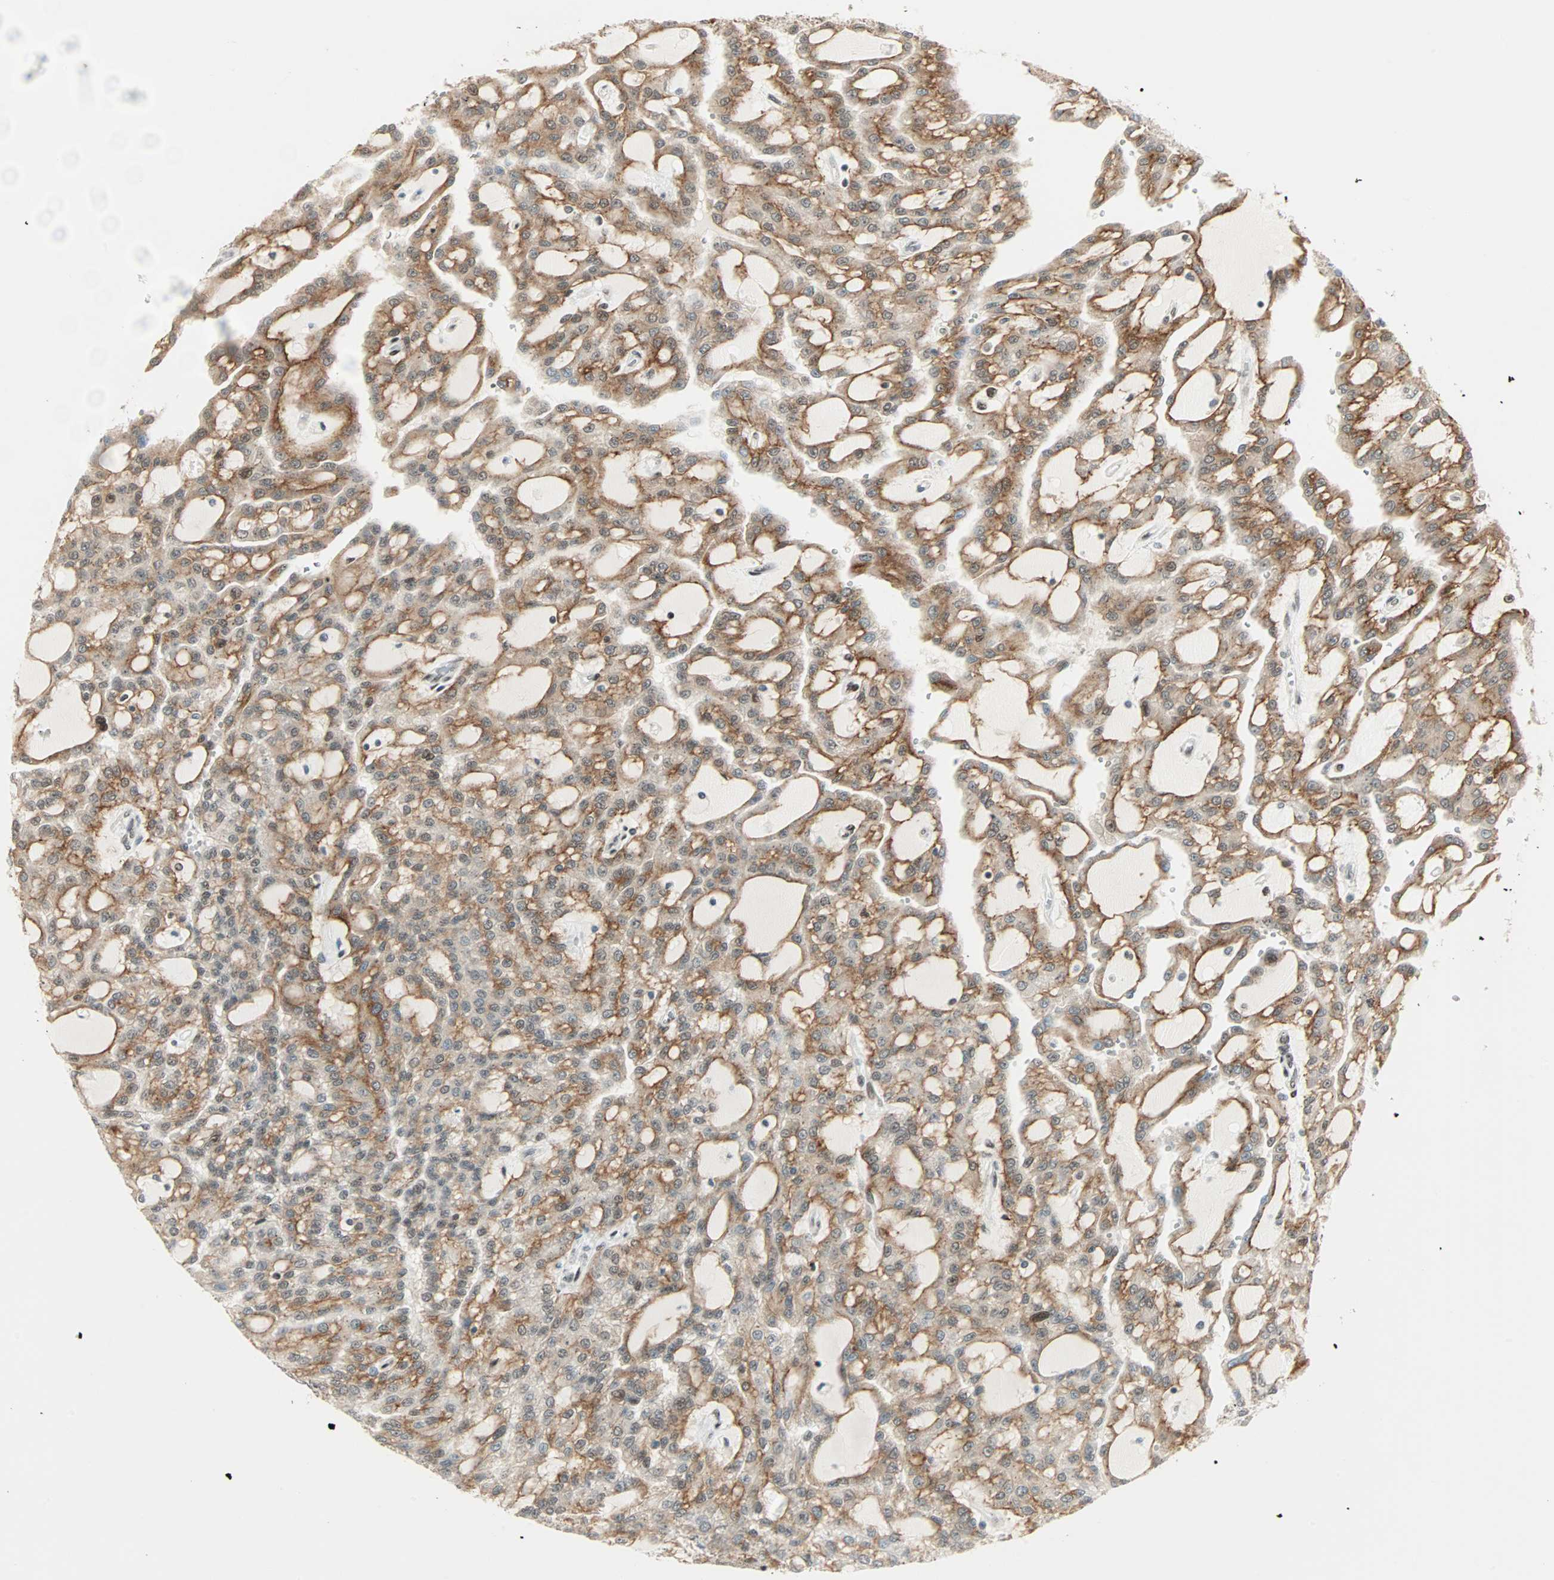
{"staining": {"intensity": "moderate", "quantity": ">75%", "location": "cytoplasmic/membranous"}, "tissue": "renal cancer", "cell_type": "Tumor cells", "image_type": "cancer", "snomed": [{"axis": "morphology", "description": "Adenocarcinoma, NOS"}, {"axis": "topography", "description": "Kidney"}], "caption": "This is an image of immunohistochemistry staining of adenocarcinoma (renal), which shows moderate expression in the cytoplasmic/membranous of tumor cells.", "gene": "BLM", "patient": {"sex": "male", "age": 63}}